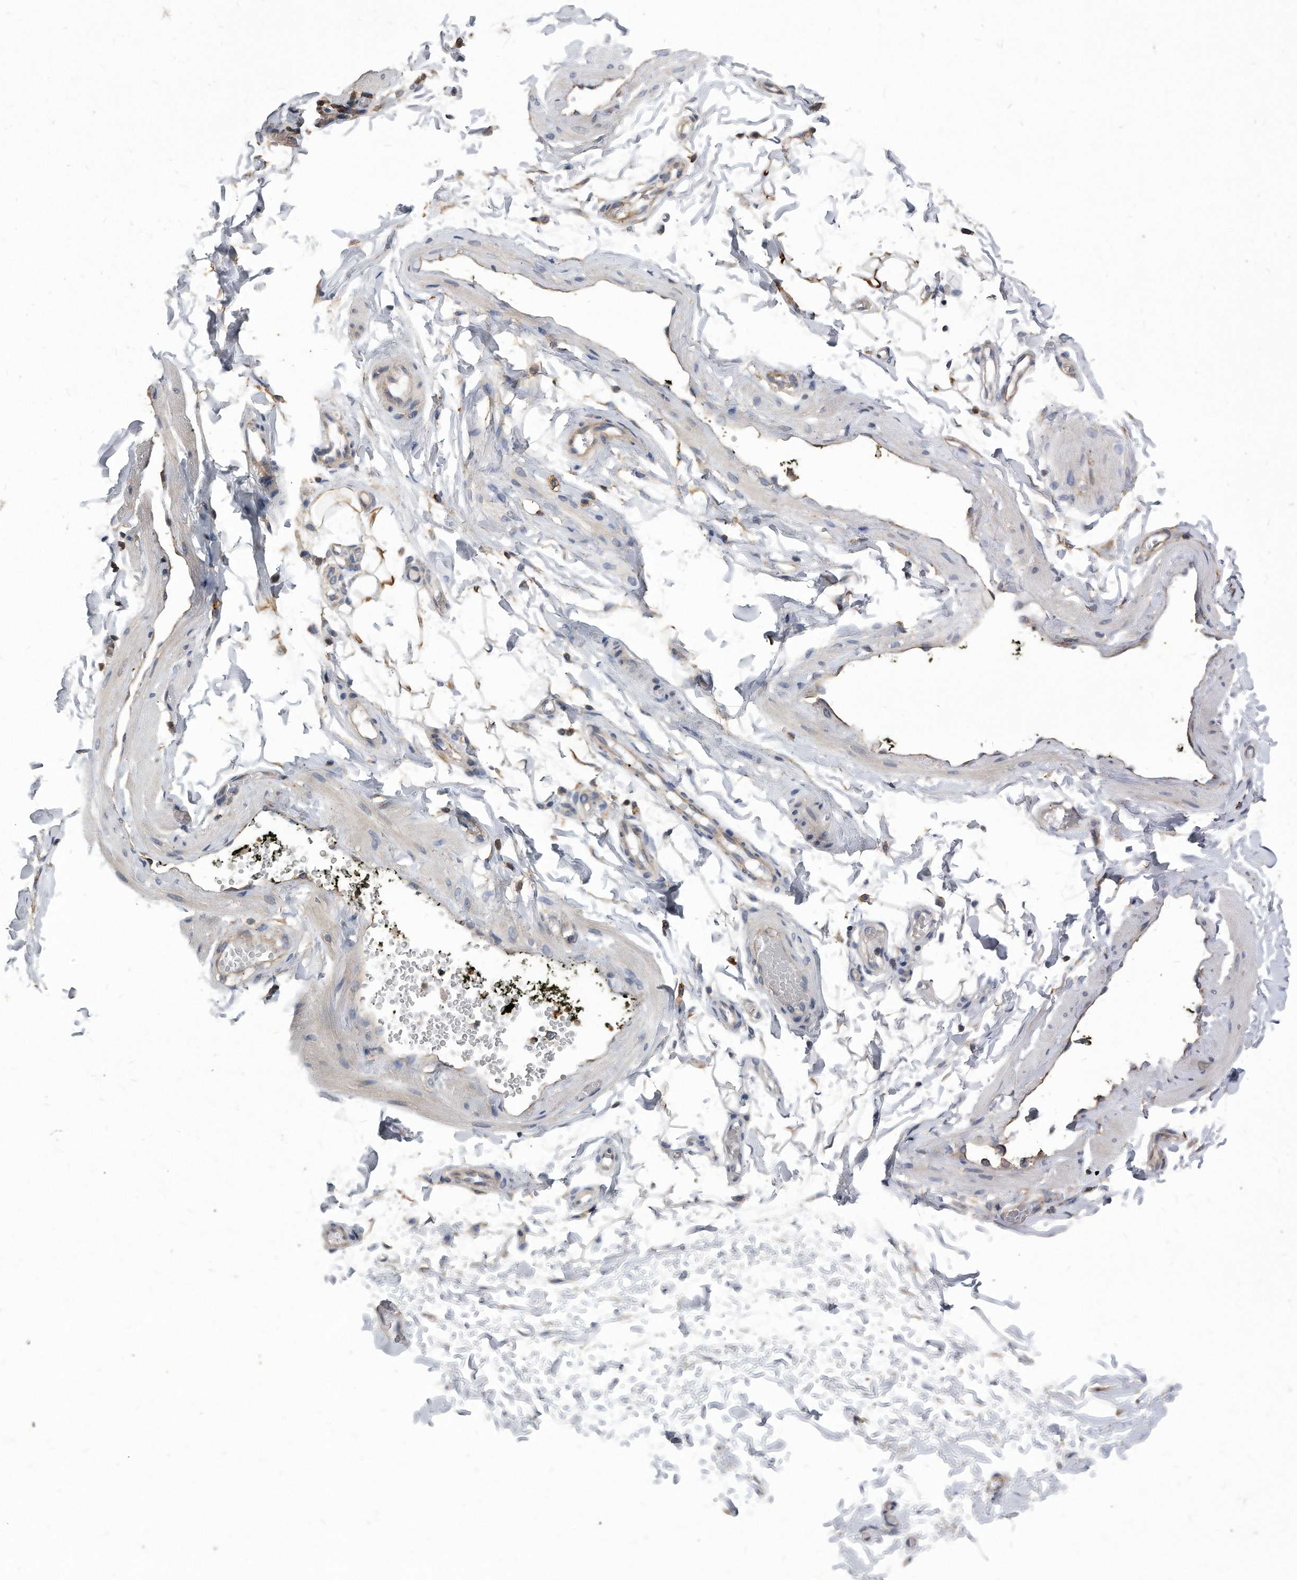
{"staining": {"intensity": "moderate", "quantity": "<25%", "location": "cytoplasmic/membranous"}, "tissue": "adipose tissue", "cell_type": "Adipocytes", "image_type": "normal", "snomed": [{"axis": "morphology", "description": "Normal tissue, NOS"}, {"axis": "topography", "description": "Adipose tissue"}, {"axis": "topography", "description": "Vascular tissue"}, {"axis": "topography", "description": "Peripheral nerve tissue"}], "caption": "Protein analysis of unremarkable adipose tissue displays moderate cytoplasmic/membranous staining in about <25% of adipocytes.", "gene": "ATG5", "patient": {"sex": "male", "age": 25}}